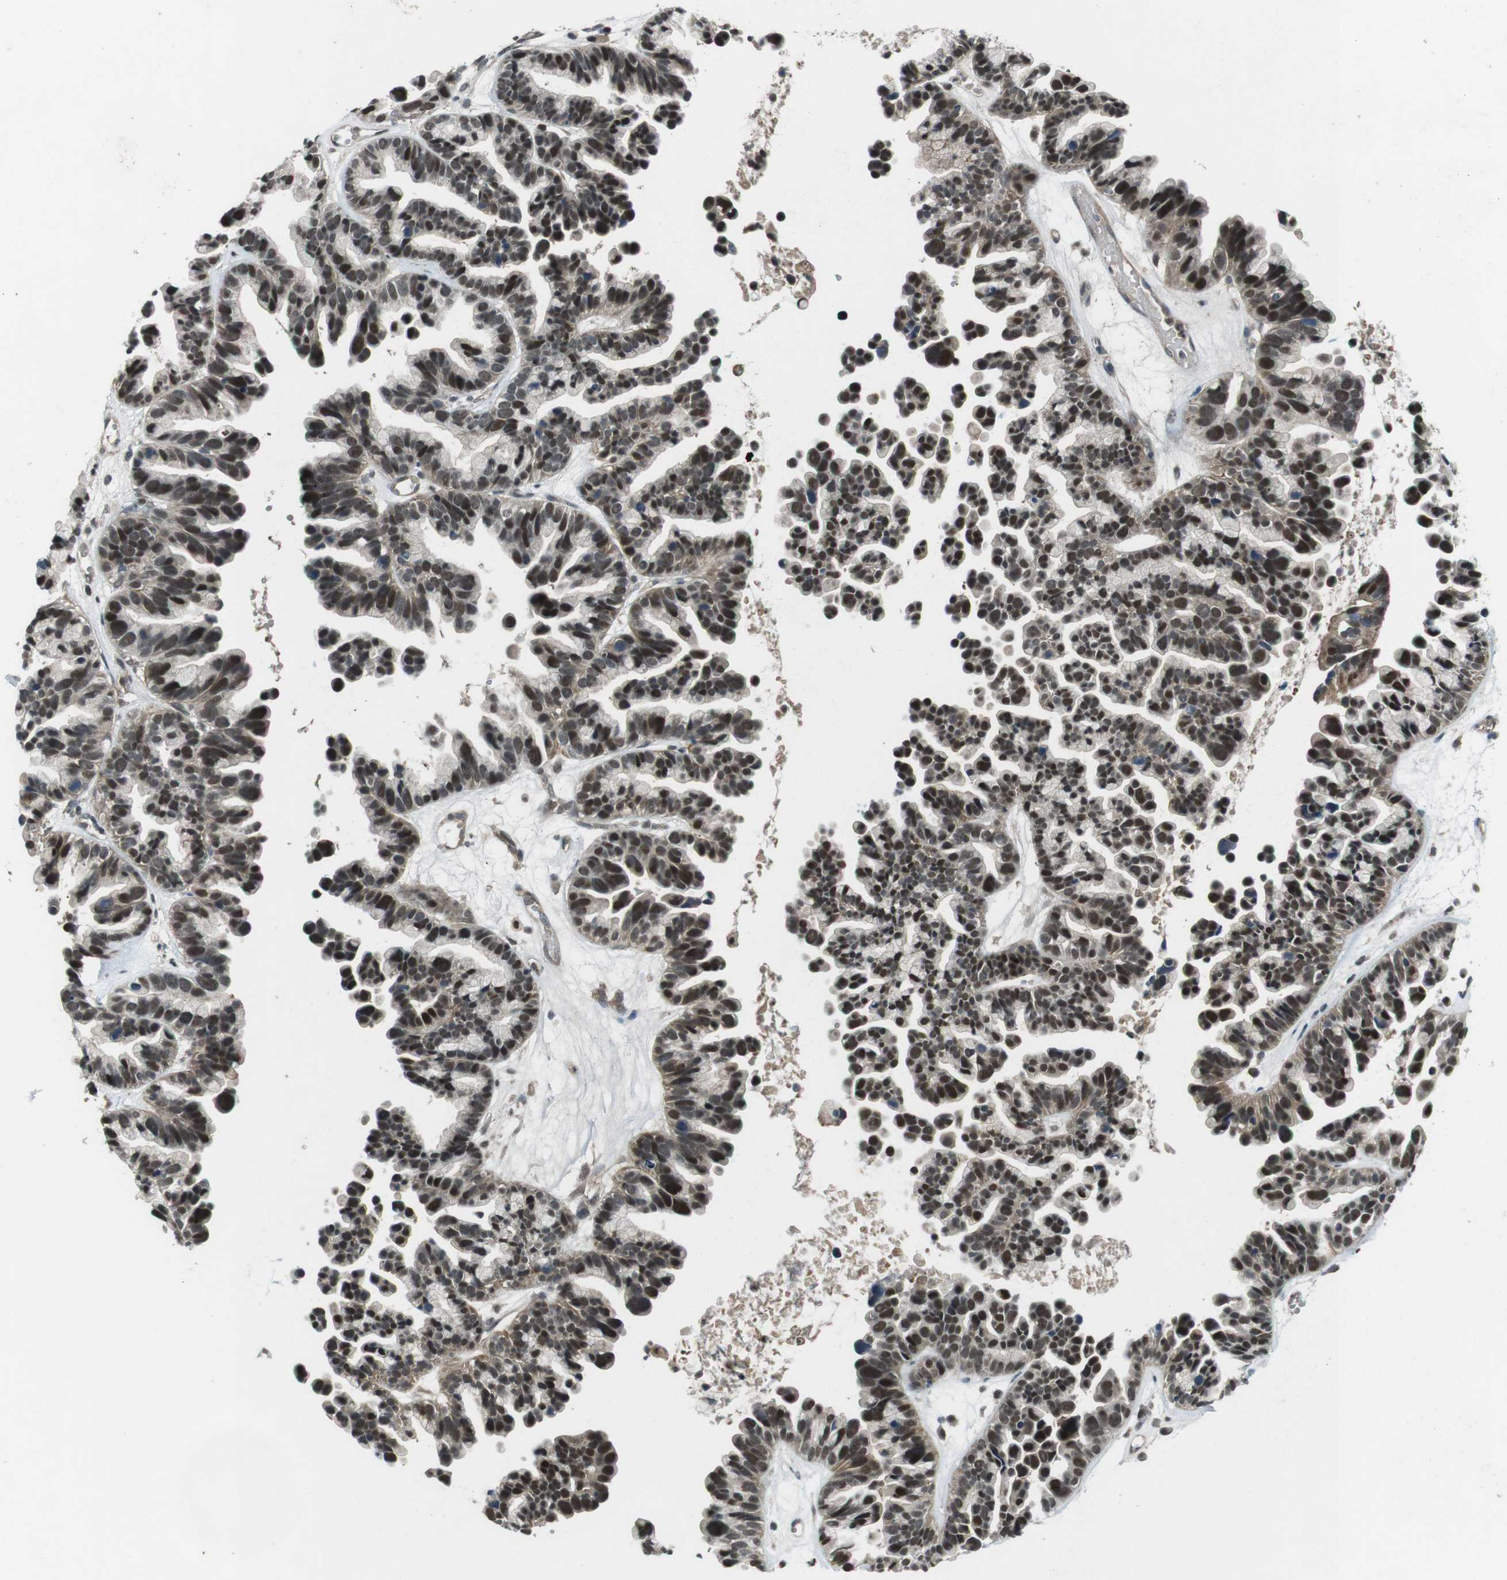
{"staining": {"intensity": "strong", "quantity": ">75%", "location": "nuclear"}, "tissue": "ovarian cancer", "cell_type": "Tumor cells", "image_type": "cancer", "snomed": [{"axis": "morphology", "description": "Cystadenocarcinoma, serous, NOS"}, {"axis": "topography", "description": "Ovary"}], "caption": "Ovarian cancer (serous cystadenocarcinoma) was stained to show a protein in brown. There is high levels of strong nuclear staining in approximately >75% of tumor cells. (DAB IHC, brown staining for protein, blue staining for nuclei).", "gene": "MAPKAPK5", "patient": {"sex": "female", "age": 56}}